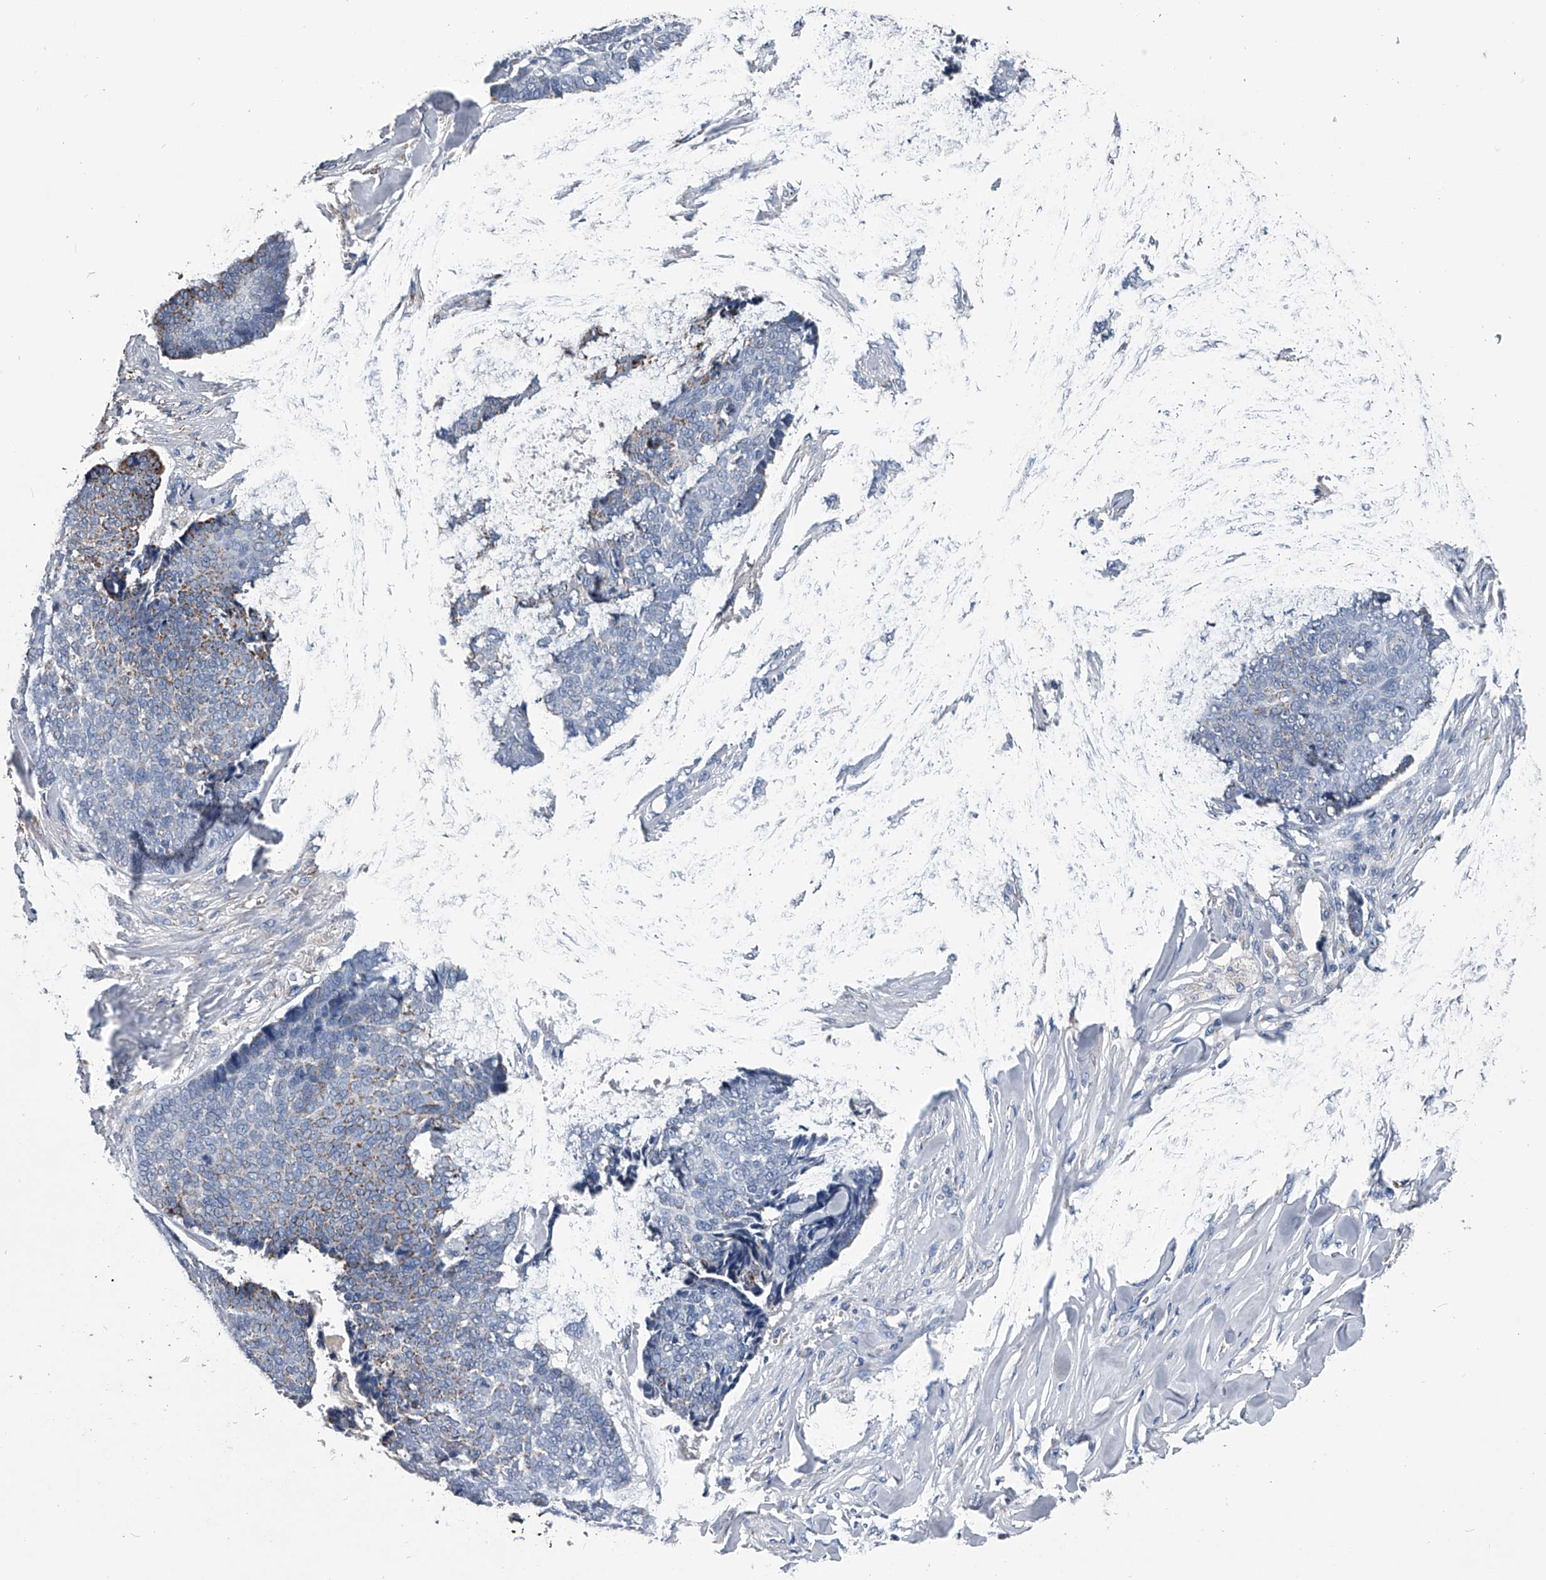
{"staining": {"intensity": "weak", "quantity": "25%-75%", "location": "cytoplasmic/membranous"}, "tissue": "skin cancer", "cell_type": "Tumor cells", "image_type": "cancer", "snomed": [{"axis": "morphology", "description": "Basal cell carcinoma"}, {"axis": "topography", "description": "Skin"}], "caption": "A brown stain labels weak cytoplasmic/membranous positivity of a protein in basal cell carcinoma (skin) tumor cells.", "gene": "OAT", "patient": {"sex": "male", "age": 84}}